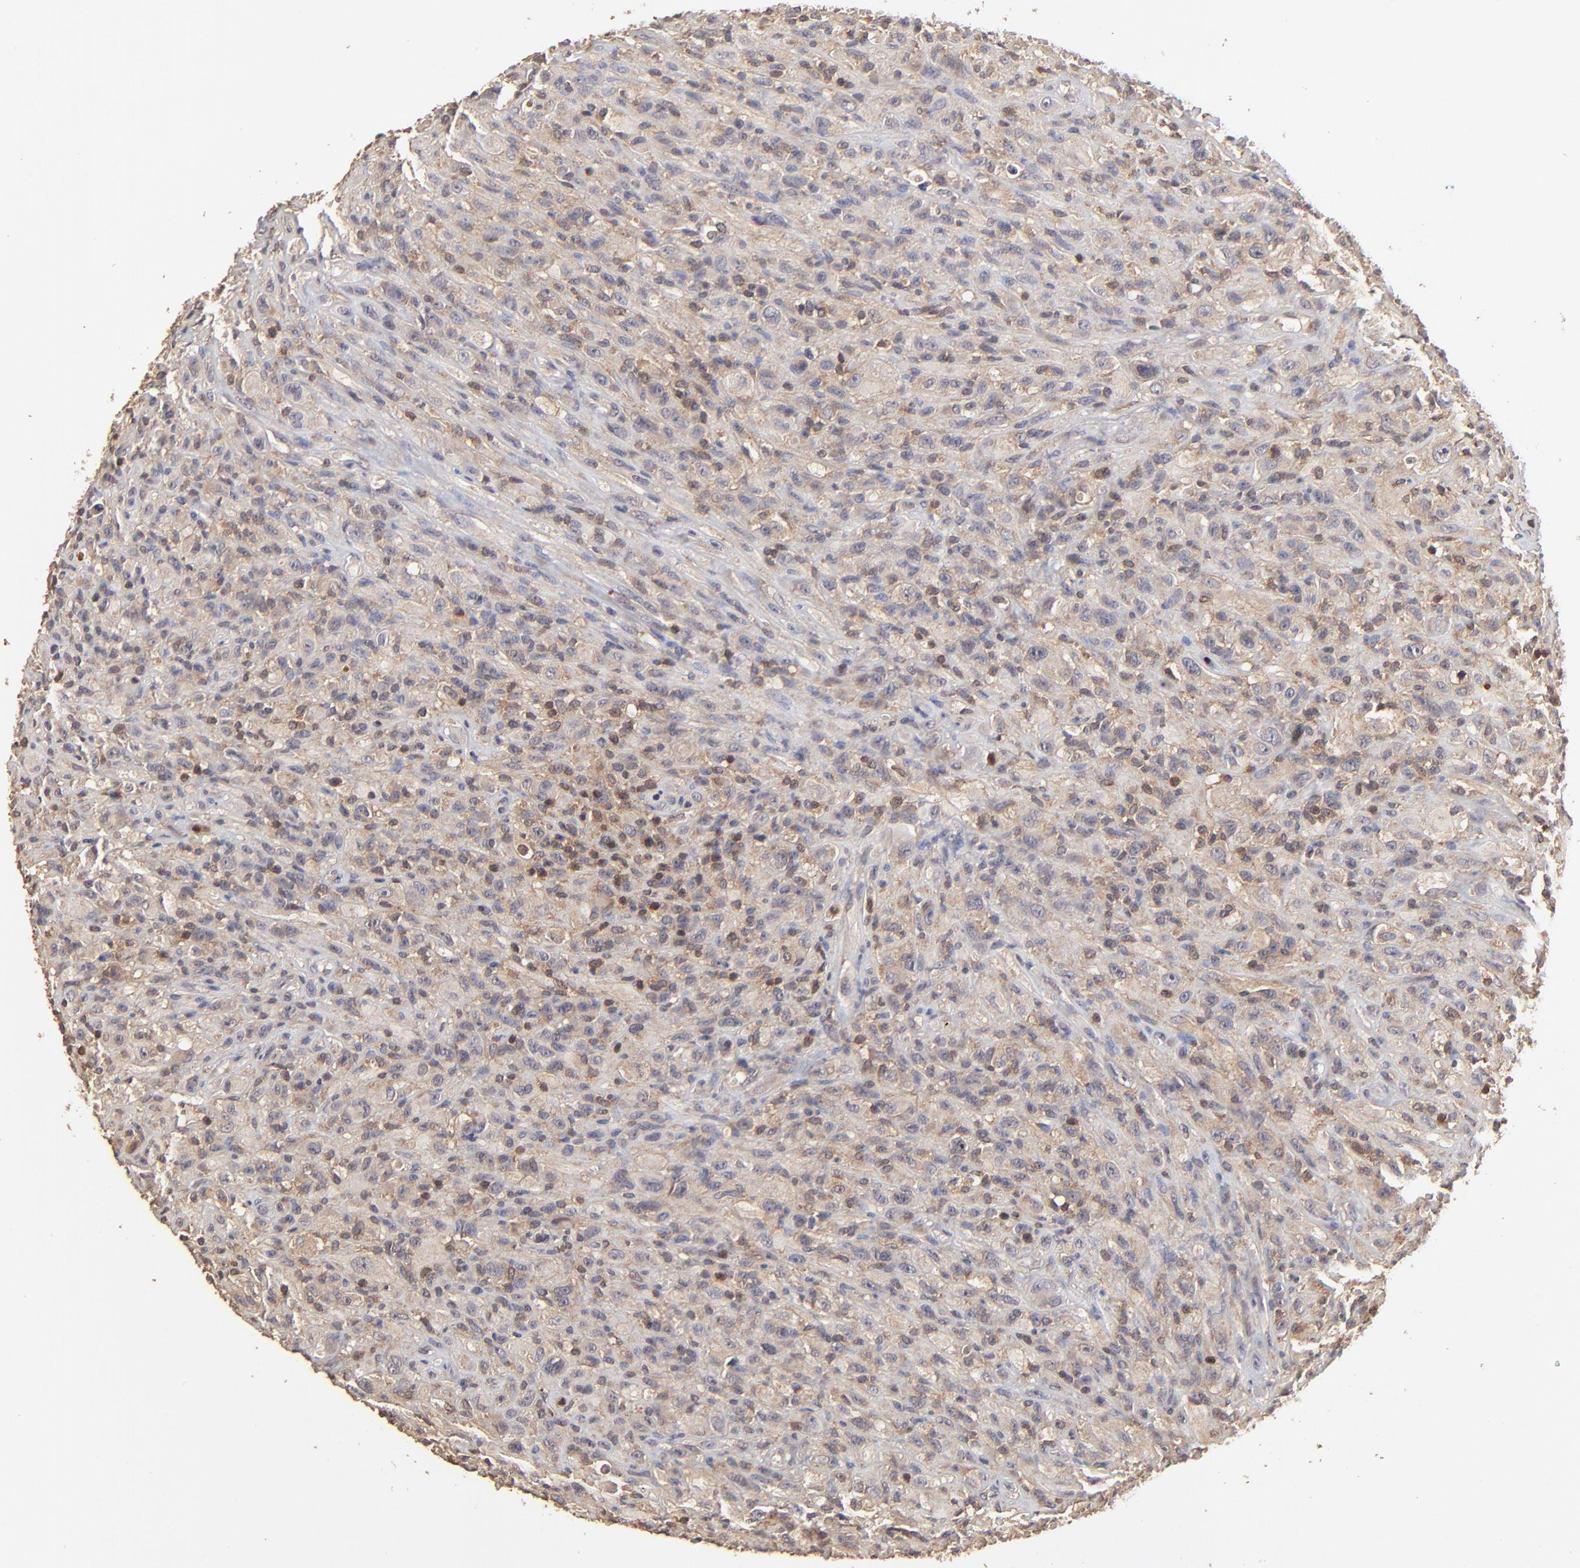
{"staining": {"intensity": "moderate", "quantity": "25%-75%", "location": "cytoplasmic/membranous"}, "tissue": "glioma", "cell_type": "Tumor cells", "image_type": "cancer", "snomed": [{"axis": "morphology", "description": "Glioma, malignant, High grade"}, {"axis": "topography", "description": "Brain"}], "caption": "Human glioma stained with a protein marker demonstrates moderate staining in tumor cells.", "gene": "STON2", "patient": {"sex": "male", "age": 48}}